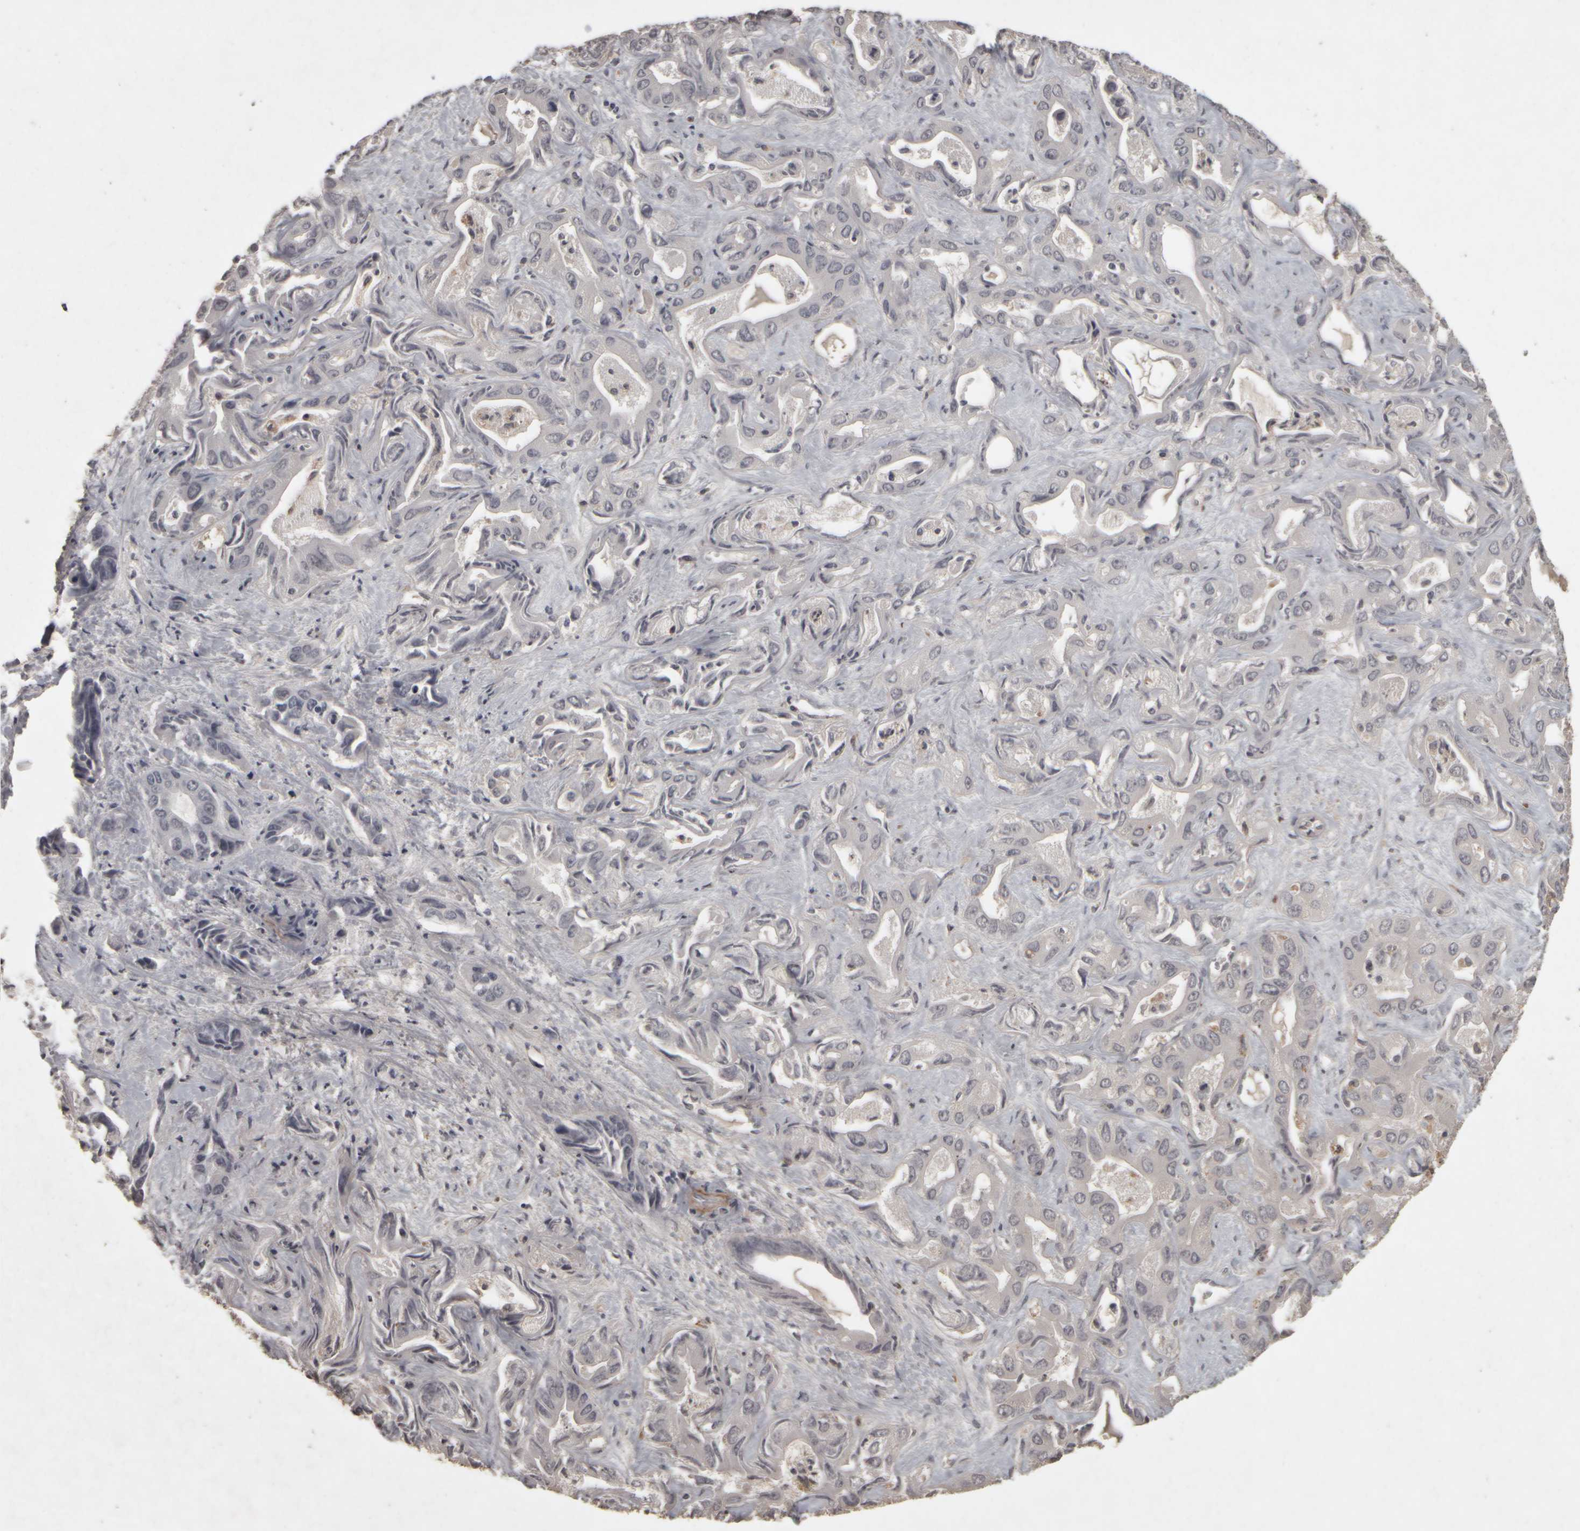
{"staining": {"intensity": "weak", "quantity": "<25%", "location": "cytoplasmic/membranous"}, "tissue": "liver cancer", "cell_type": "Tumor cells", "image_type": "cancer", "snomed": [{"axis": "morphology", "description": "Cholangiocarcinoma"}, {"axis": "topography", "description": "Liver"}], "caption": "Protein analysis of cholangiocarcinoma (liver) reveals no significant expression in tumor cells.", "gene": "ACO1", "patient": {"sex": "female", "age": 52}}